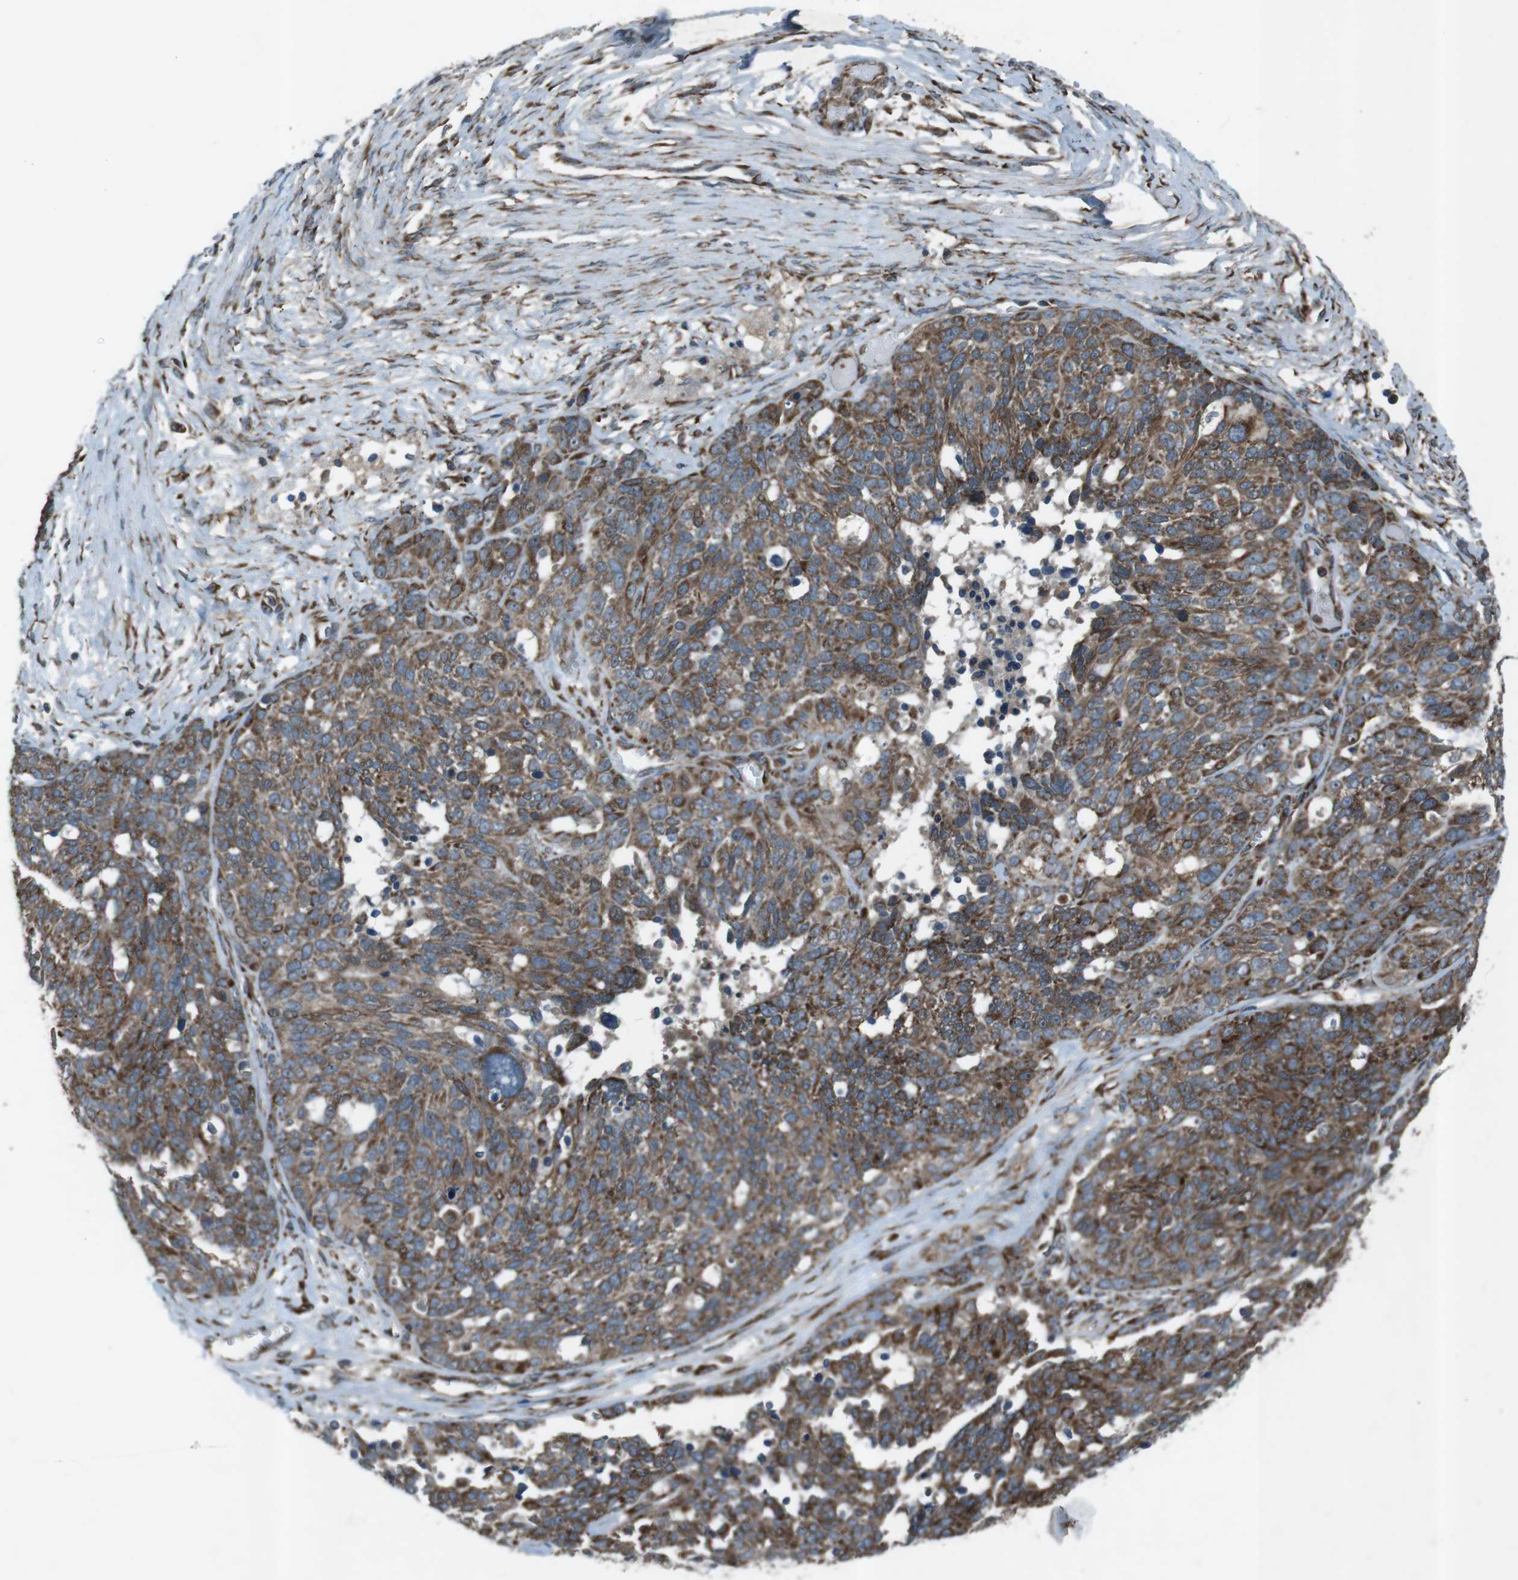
{"staining": {"intensity": "moderate", "quantity": ">75%", "location": "cytoplasmic/membranous"}, "tissue": "ovarian cancer", "cell_type": "Tumor cells", "image_type": "cancer", "snomed": [{"axis": "morphology", "description": "Cystadenocarcinoma, serous, NOS"}, {"axis": "topography", "description": "Ovary"}], "caption": "An image of serous cystadenocarcinoma (ovarian) stained for a protein demonstrates moderate cytoplasmic/membranous brown staining in tumor cells. Nuclei are stained in blue.", "gene": "SLC41A1", "patient": {"sex": "female", "age": 44}}